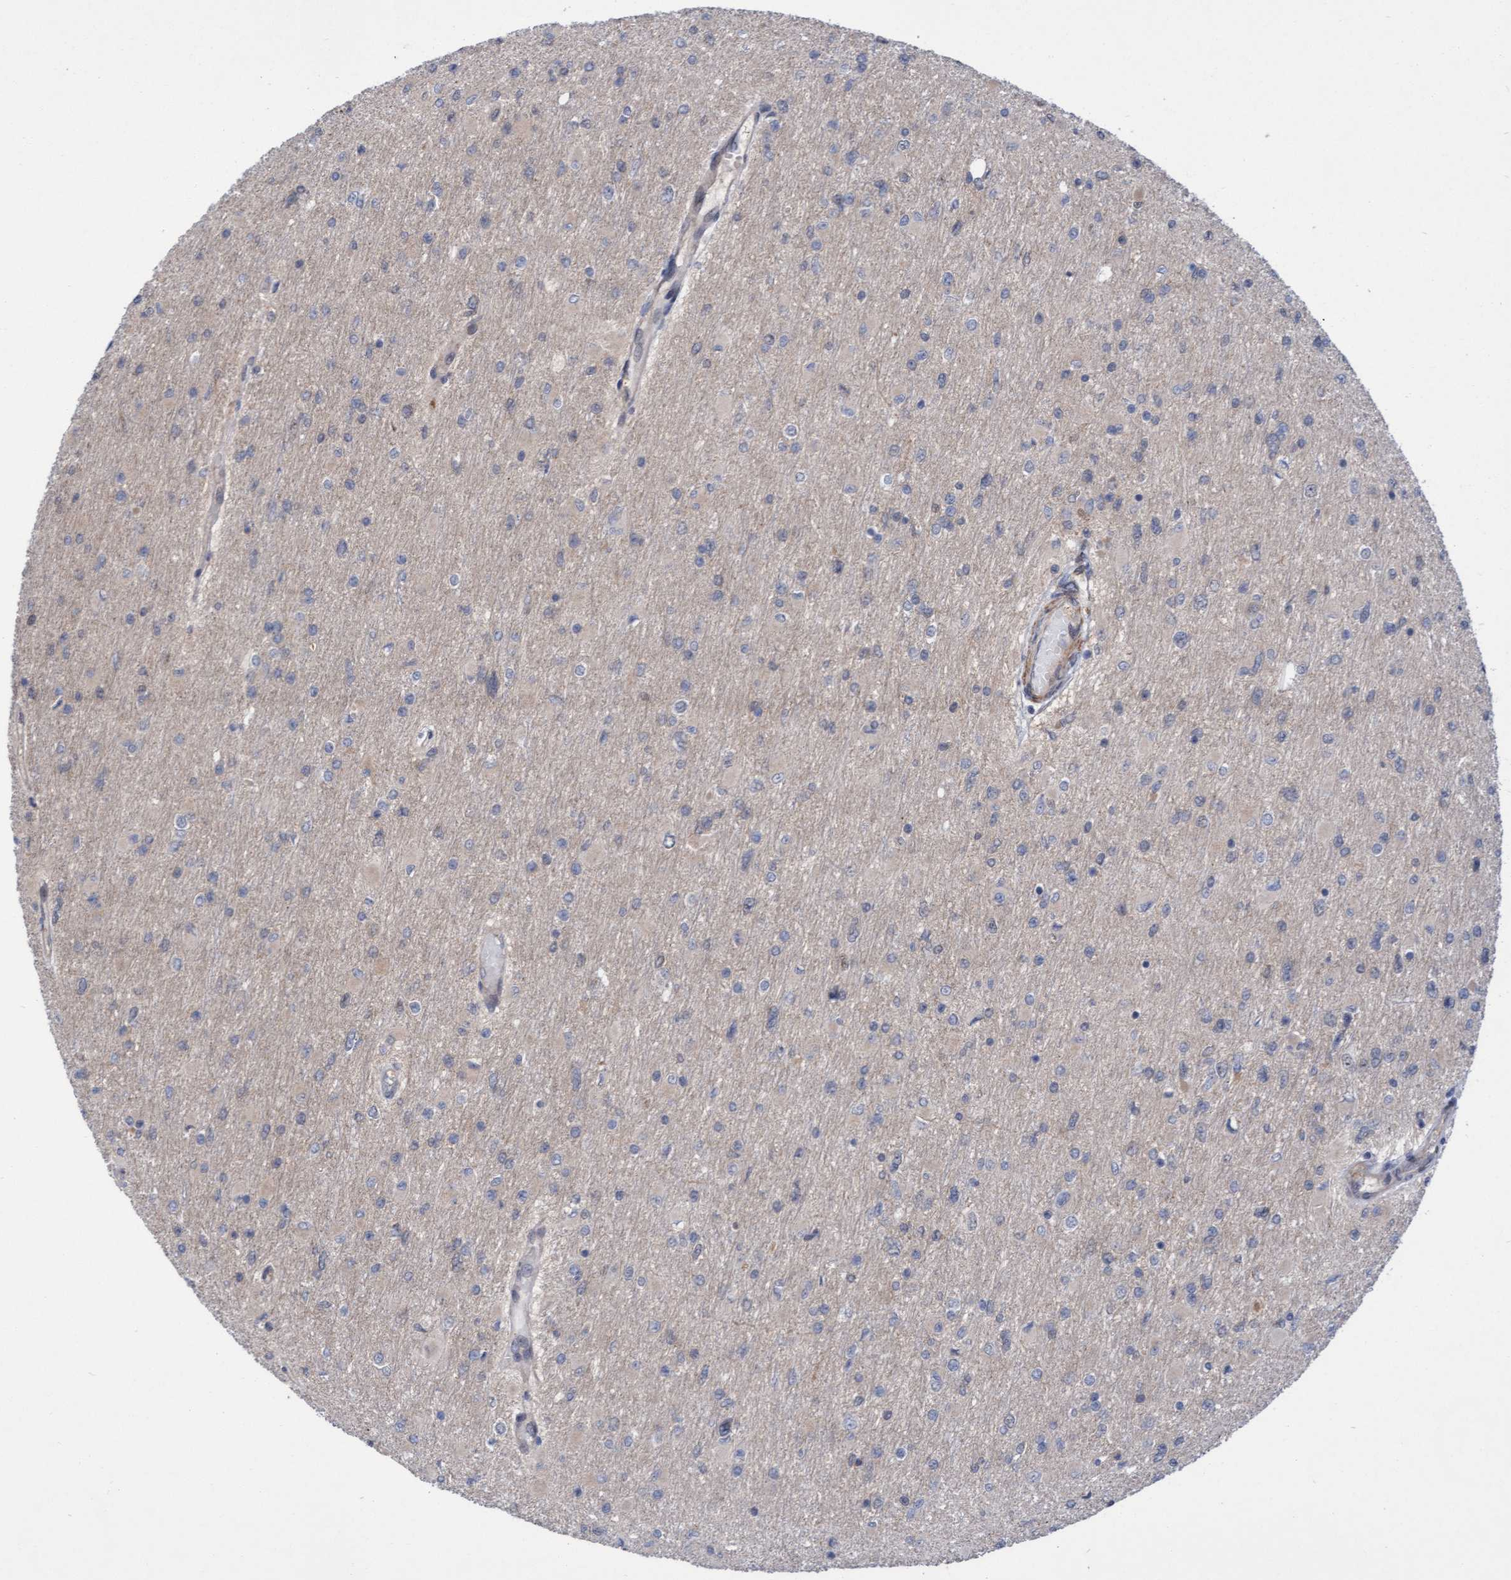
{"staining": {"intensity": "weak", "quantity": "<25%", "location": "cytoplasmic/membranous"}, "tissue": "glioma", "cell_type": "Tumor cells", "image_type": "cancer", "snomed": [{"axis": "morphology", "description": "Glioma, malignant, High grade"}, {"axis": "topography", "description": "Cerebral cortex"}], "caption": "Tumor cells show no significant protein staining in glioma.", "gene": "RAP1GAP2", "patient": {"sex": "female", "age": 36}}